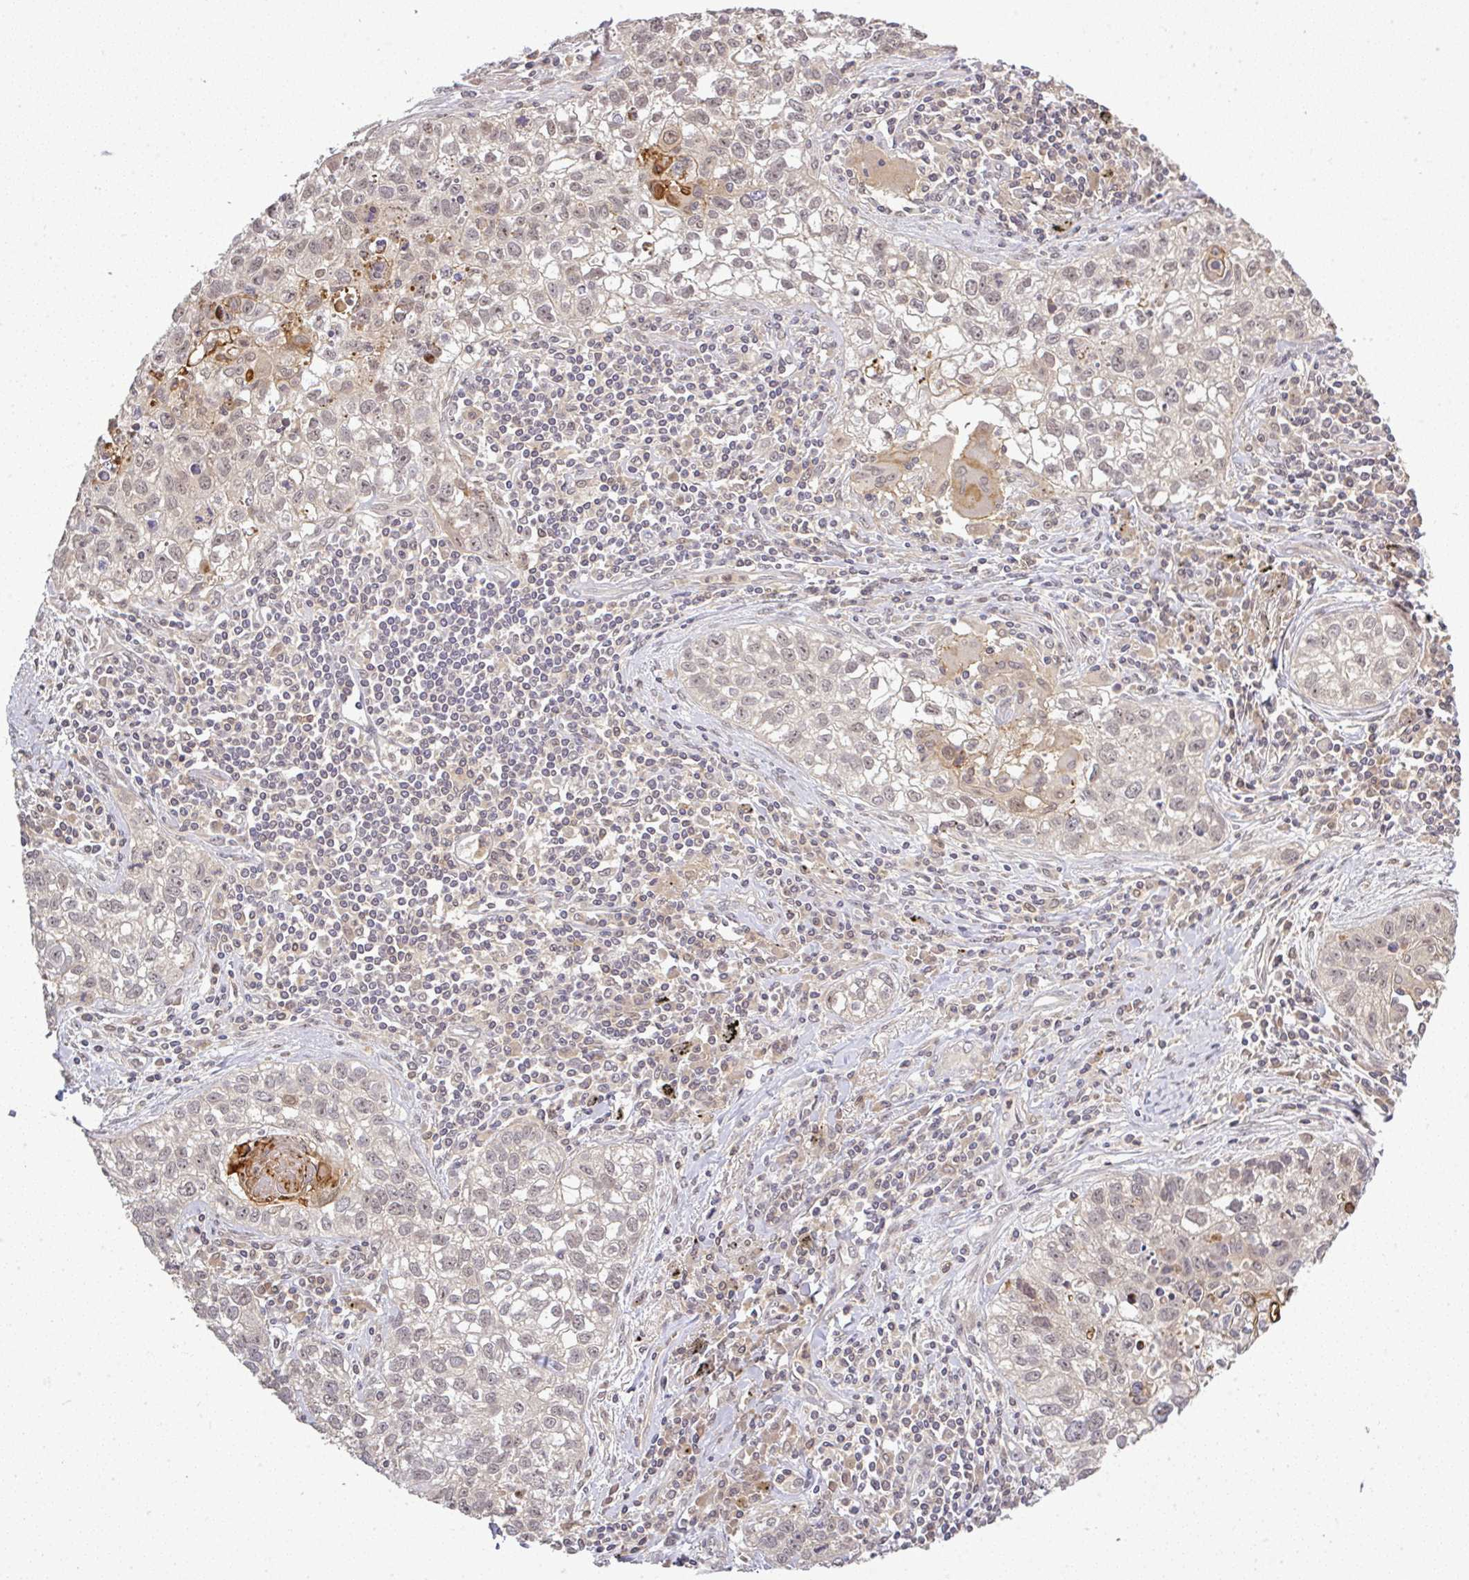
{"staining": {"intensity": "negative", "quantity": "none", "location": "none"}, "tissue": "lung cancer", "cell_type": "Tumor cells", "image_type": "cancer", "snomed": [{"axis": "morphology", "description": "Squamous cell carcinoma, NOS"}, {"axis": "topography", "description": "Lung"}], "caption": "There is no significant expression in tumor cells of squamous cell carcinoma (lung).", "gene": "FAM153A", "patient": {"sex": "male", "age": 74}}